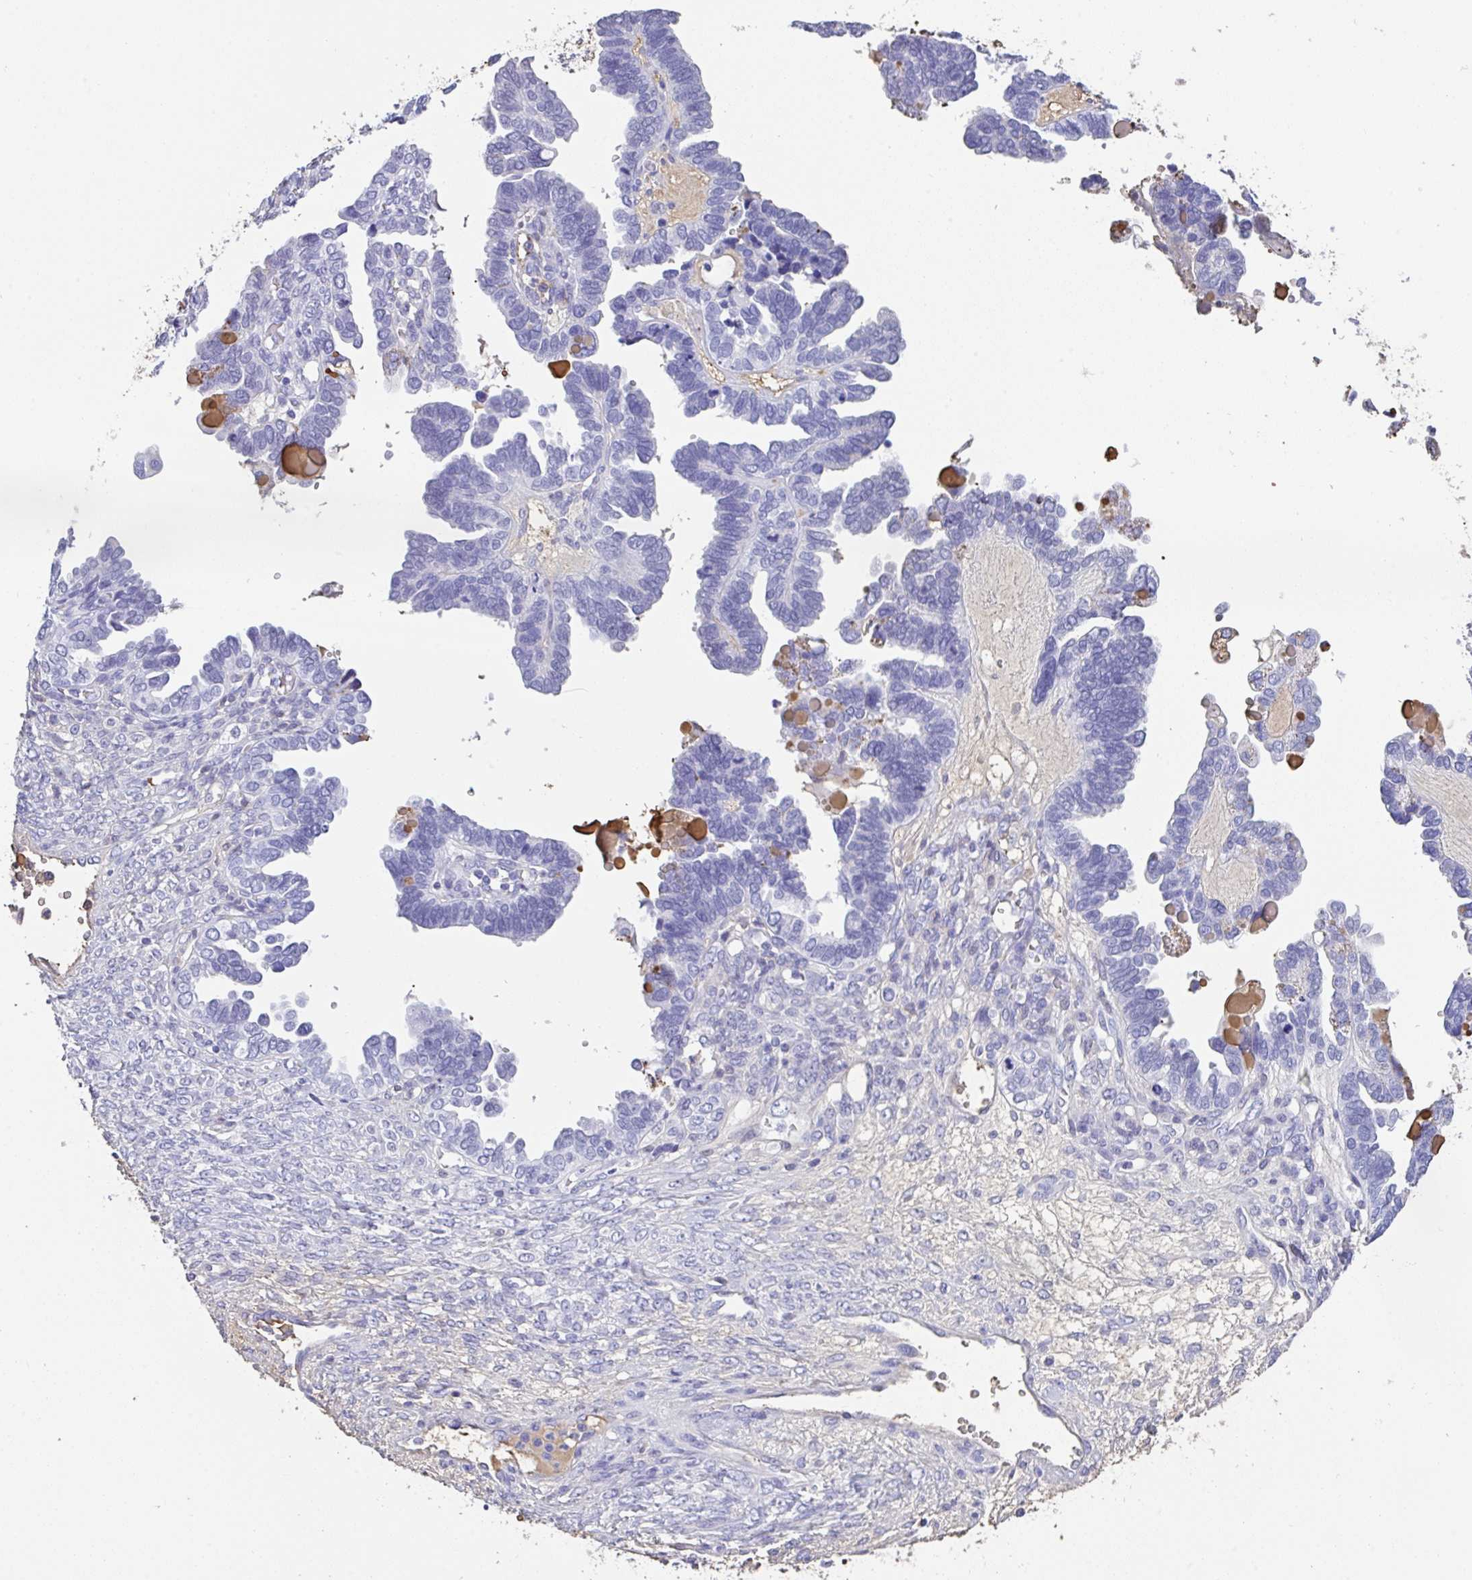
{"staining": {"intensity": "negative", "quantity": "none", "location": "none"}, "tissue": "ovarian cancer", "cell_type": "Tumor cells", "image_type": "cancer", "snomed": [{"axis": "morphology", "description": "Cystadenocarcinoma, serous, NOS"}, {"axis": "topography", "description": "Ovary"}], "caption": "DAB immunohistochemical staining of human ovarian serous cystadenocarcinoma demonstrates no significant positivity in tumor cells. Brightfield microscopy of immunohistochemistry (IHC) stained with DAB (3,3'-diaminobenzidine) (brown) and hematoxylin (blue), captured at high magnification.", "gene": "HOXC12", "patient": {"sex": "female", "age": 51}}